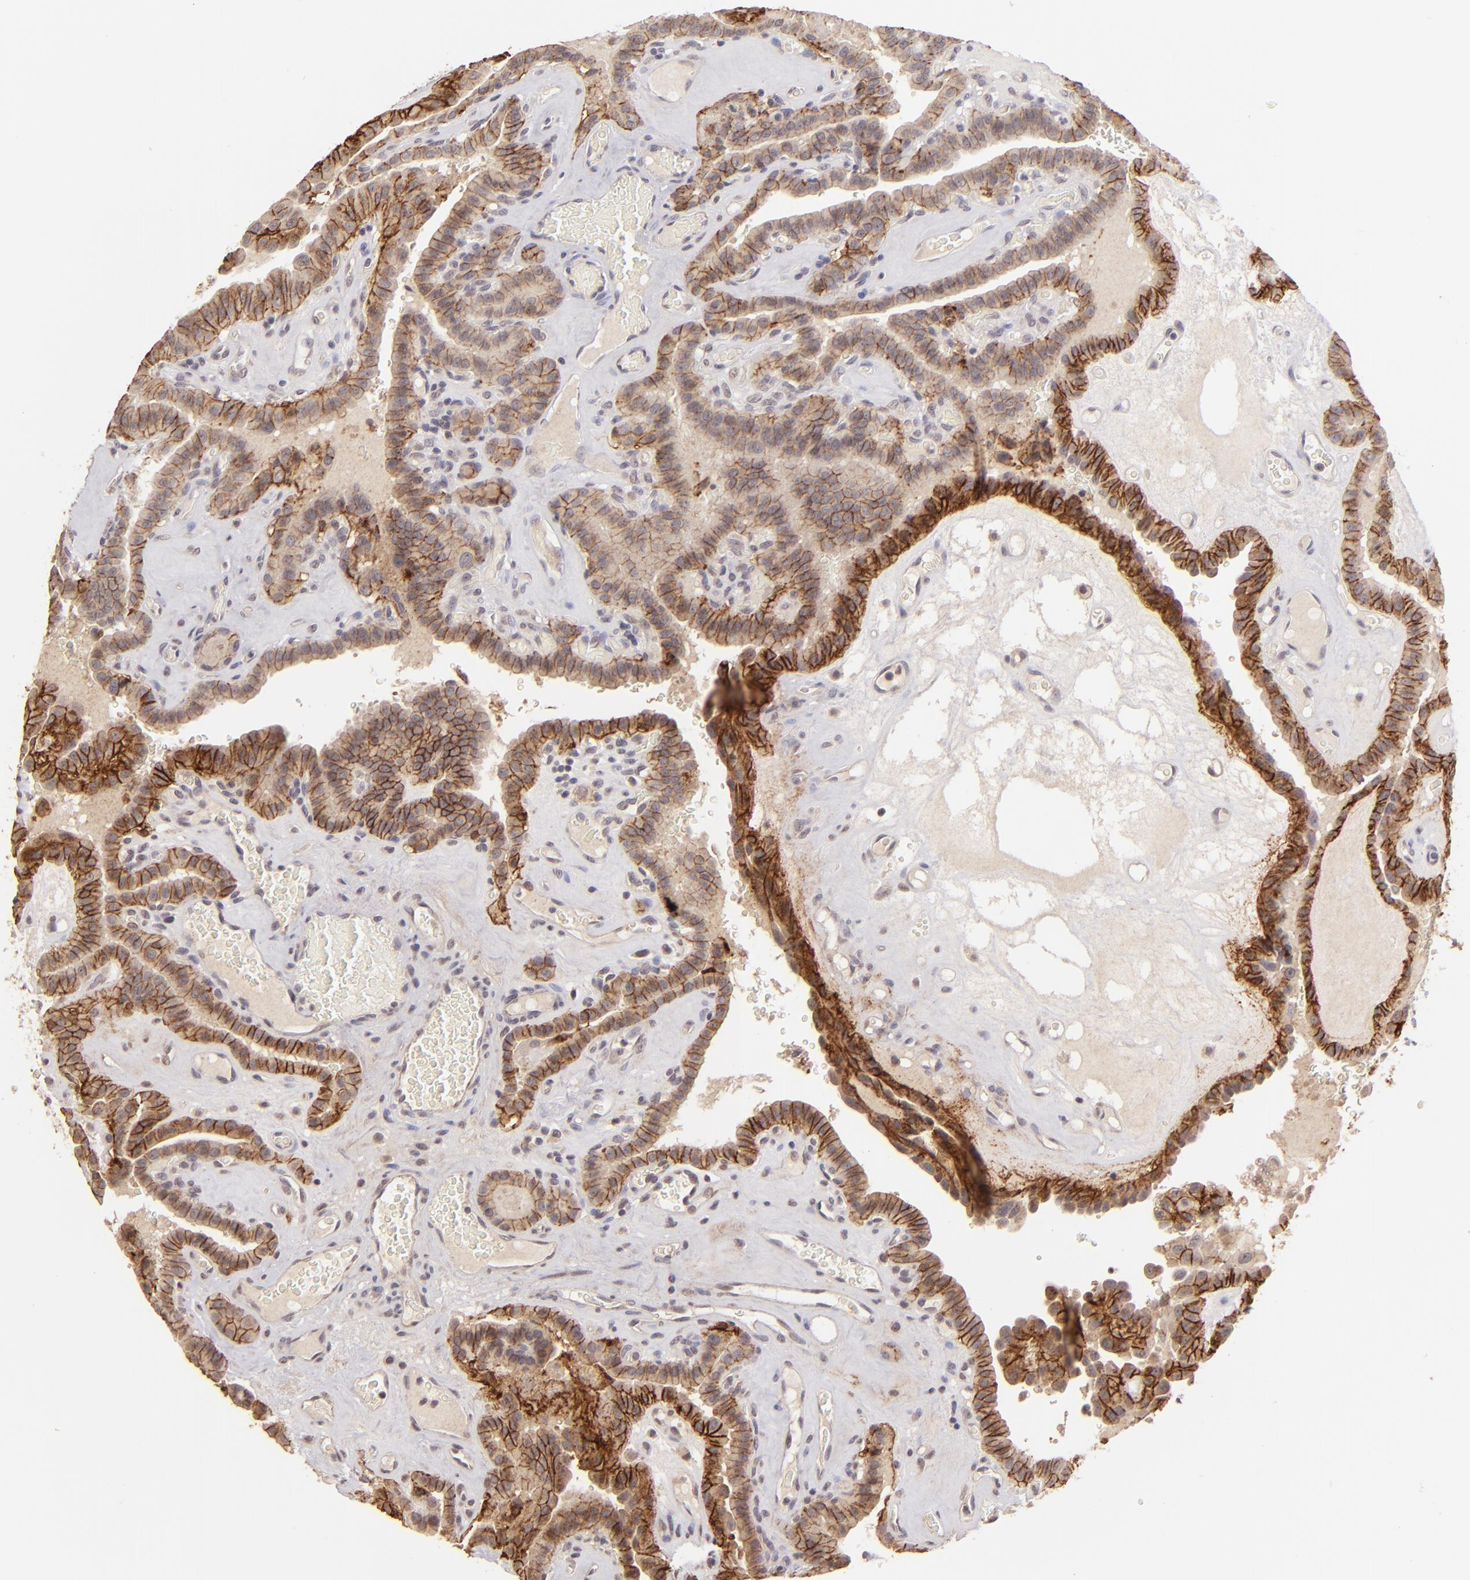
{"staining": {"intensity": "moderate", "quantity": ">75%", "location": "cytoplasmic/membranous"}, "tissue": "thyroid cancer", "cell_type": "Tumor cells", "image_type": "cancer", "snomed": [{"axis": "morphology", "description": "Papillary adenocarcinoma, NOS"}, {"axis": "topography", "description": "Thyroid gland"}], "caption": "About >75% of tumor cells in thyroid cancer (papillary adenocarcinoma) reveal moderate cytoplasmic/membranous protein staining as visualized by brown immunohistochemical staining.", "gene": "CLDN1", "patient": {"sex": "male", "age": 87}}